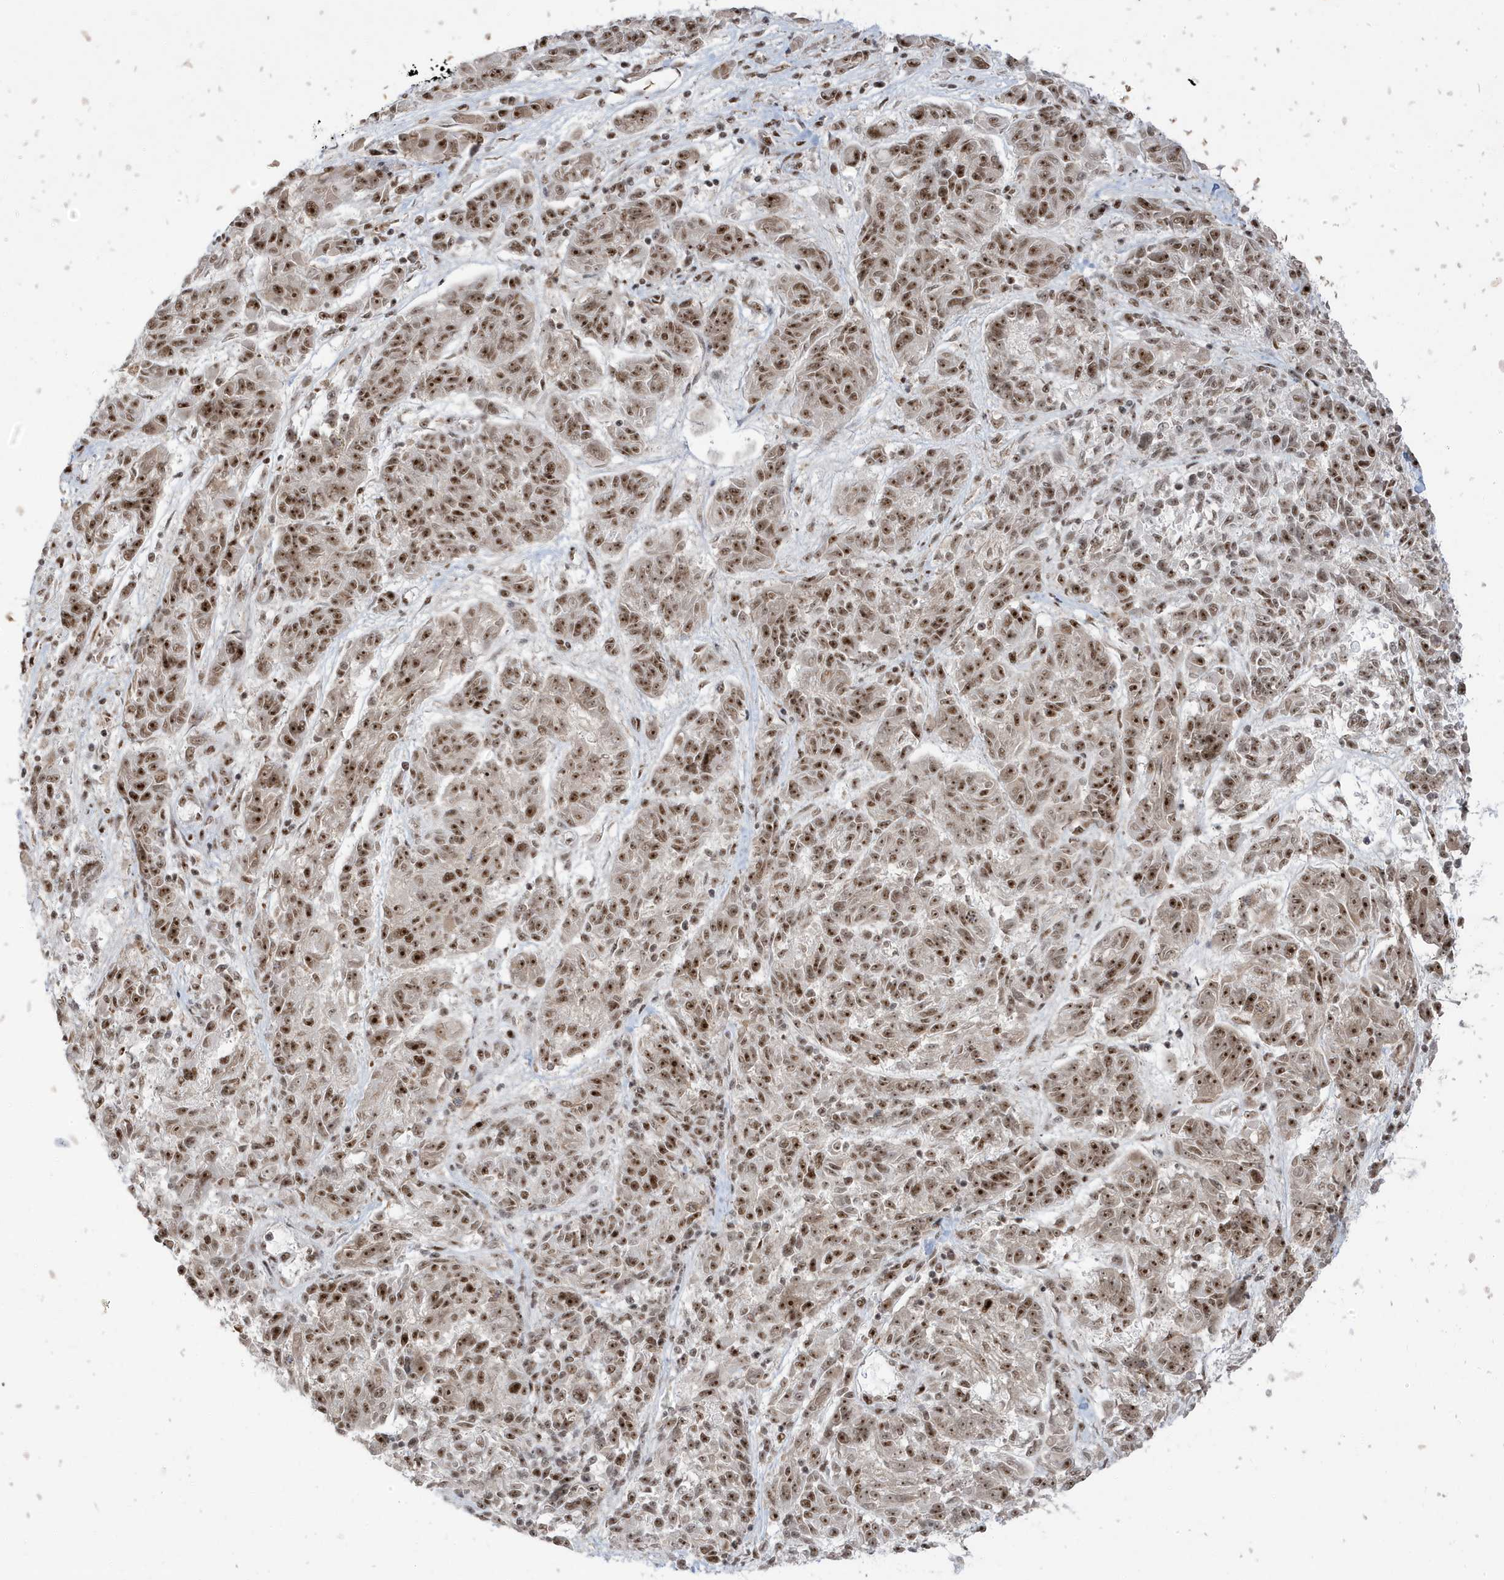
{"staining": {"intensity": "strong", "quantity": ">75%", "location": "nuclear"}, "tissue": "melanoma", "cell_type": "Tumor cells", "image_type": "cancer", "snomed": [{"axis": "morphology", "description": "Malignant melanoma, NOS"}, {"axis": "topography", "description": "Skin"}], "caption": "High-magnification brightfield microscopy of melanoma stained with DAB (brown) and counterstained with hematoxylin (blue). tumor cells exhibit strong nuclear staining is present in approximately>75% of cells.", "gene": "MTREX", "patient": {"sex": "male", "age": 53}}